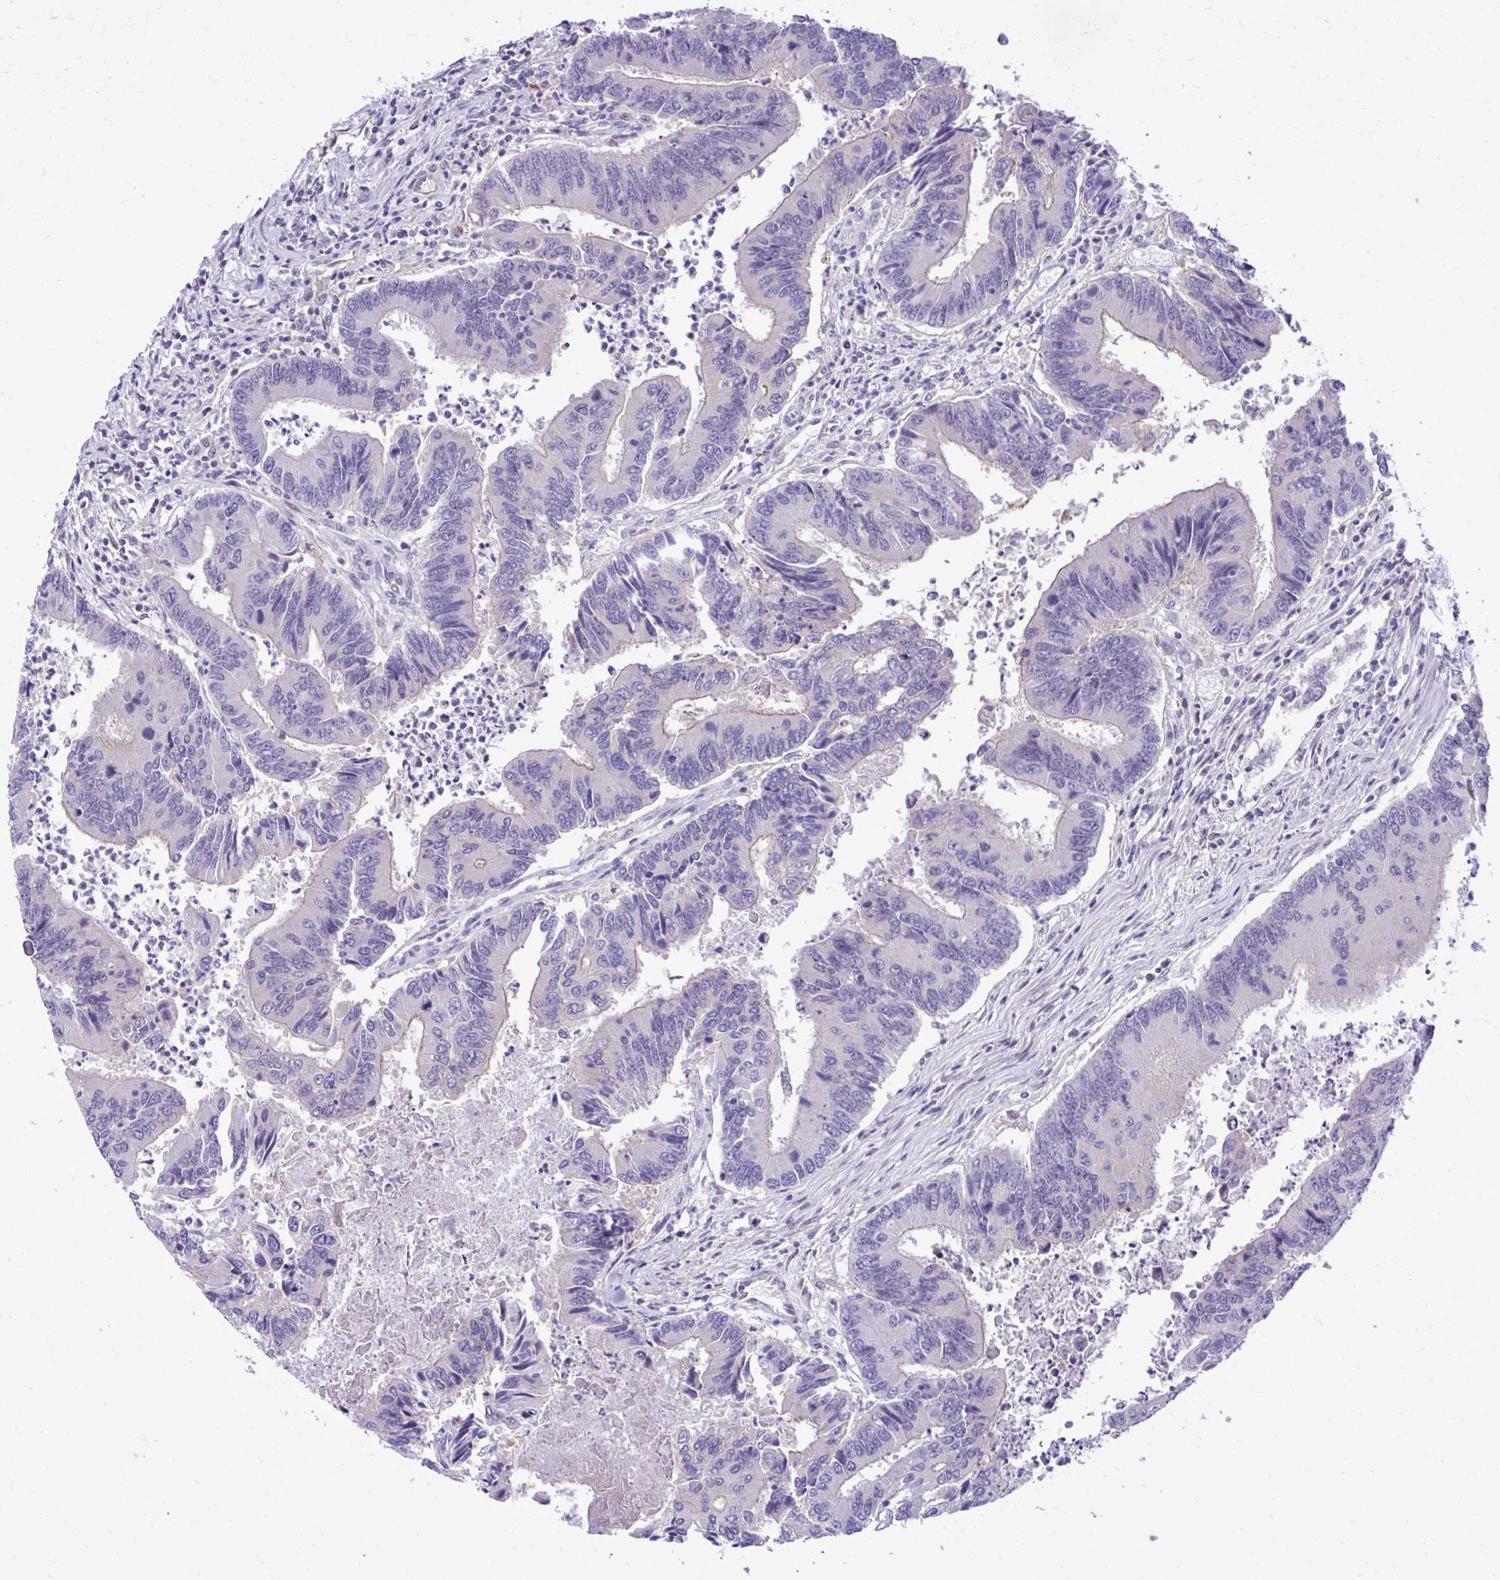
{"staining": {"intensity": "weak", "quantity": "<25%", "location": "cytoplasmic/membranous"}, "tissue": "colorectal cancer", "cell_type": "Tumor cells", "image_type": "cancer", "snomed": [{"axis": "morphology", "description": "Adenocarcinoma, NOS"}, {"axis": "topography", "description": "Colon"}], "caption": "A micrograph of human colorectal adenocarcinoma is negative for staining in tumor cells. (Immunohistochemistry (ihc), brightfield microscopy, high magnification).", "gene": "RASL11B", "patient": {"sex": "female", "age": 67}}